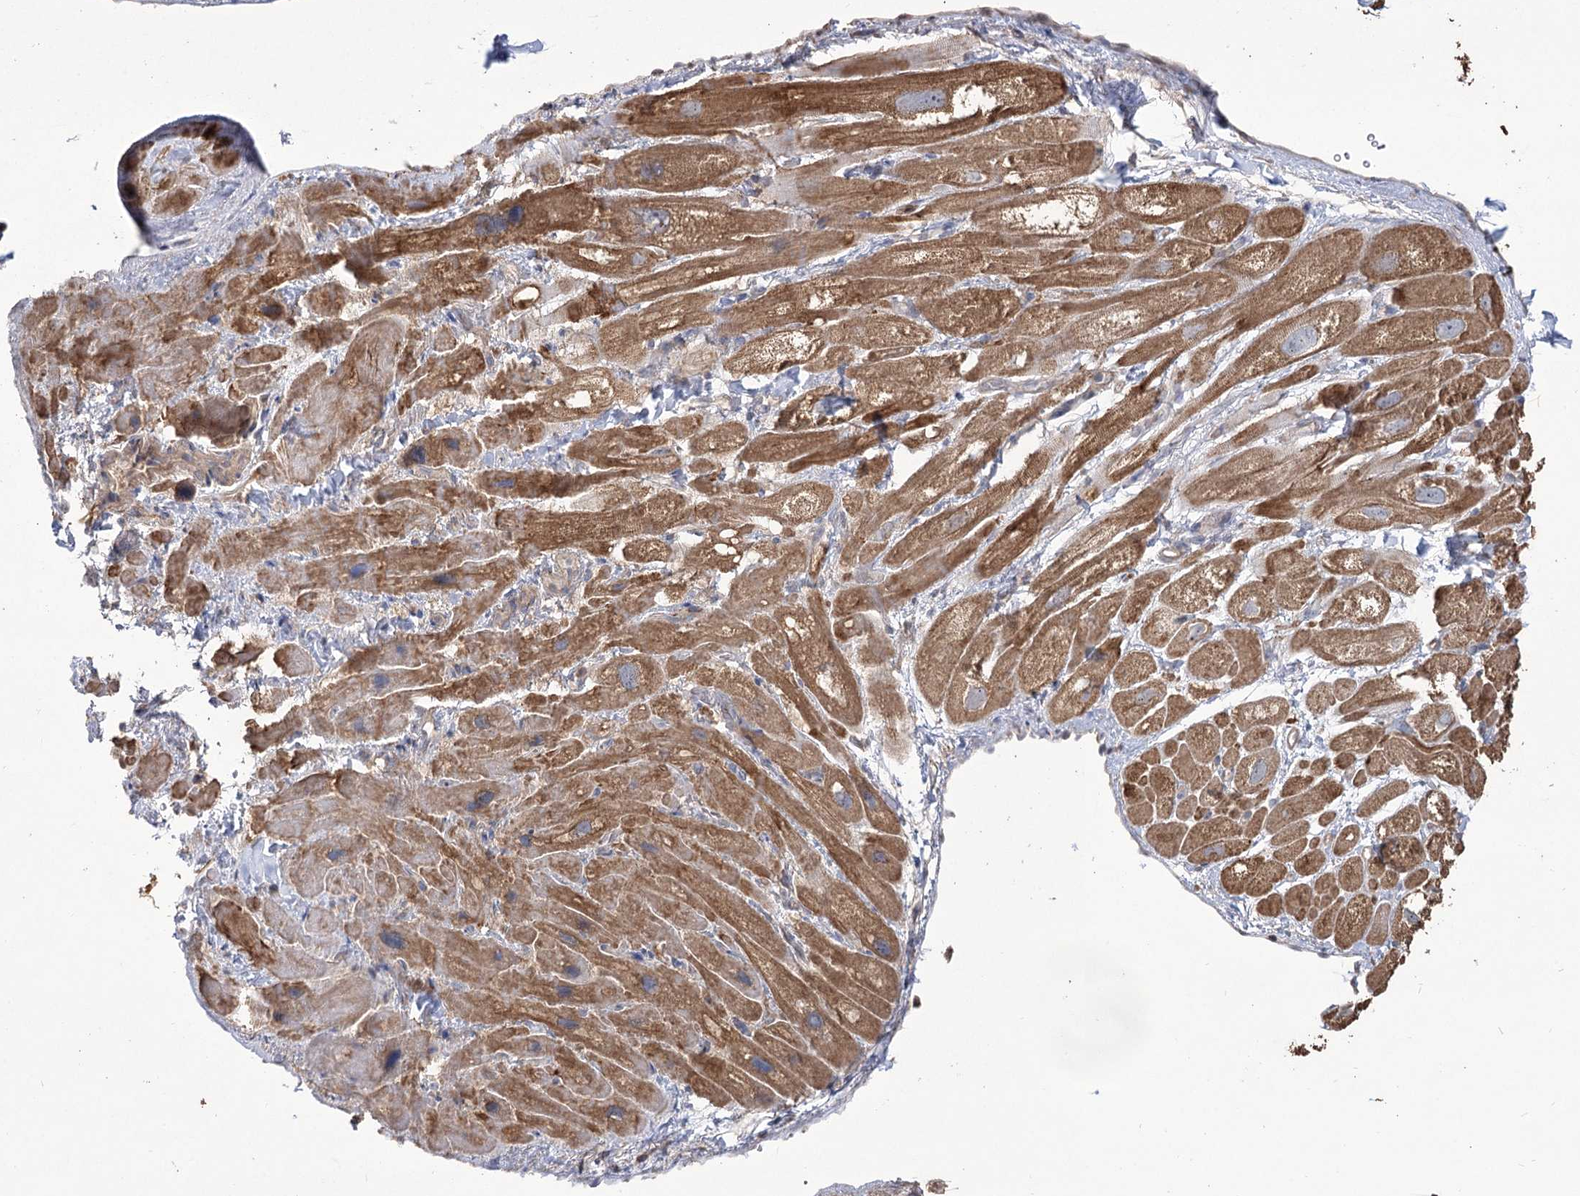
{"staining": {"intensity": "moderate", "quantity": ">75%", "location": "cytoplasmic/membranous"}, "tissue": "heart muscle", "cell_type": "Cardiomyocytes", "image_type": "normal", "snomed": [{"axis": "morphology", "description": "Normal tissue, NOS"}, {"axis": "topography", "description": "Heart"}], "caption": "Immunohistochemistry staining of normal heart muscle, which reveals medium levels of moderate cytoplasmic/membranous positivity in approximately >75% of cardiomyocytes indicating moderate cytoplasmic/membranous protein positivity. The staining was performed using DAB (3,3'-diaminobenzidine) (brown) for protein detection and nuclei were counterstained in hematoxylin (blue).", "gene": "STK17B", "patient": {"sex": "male", "age": 49}}